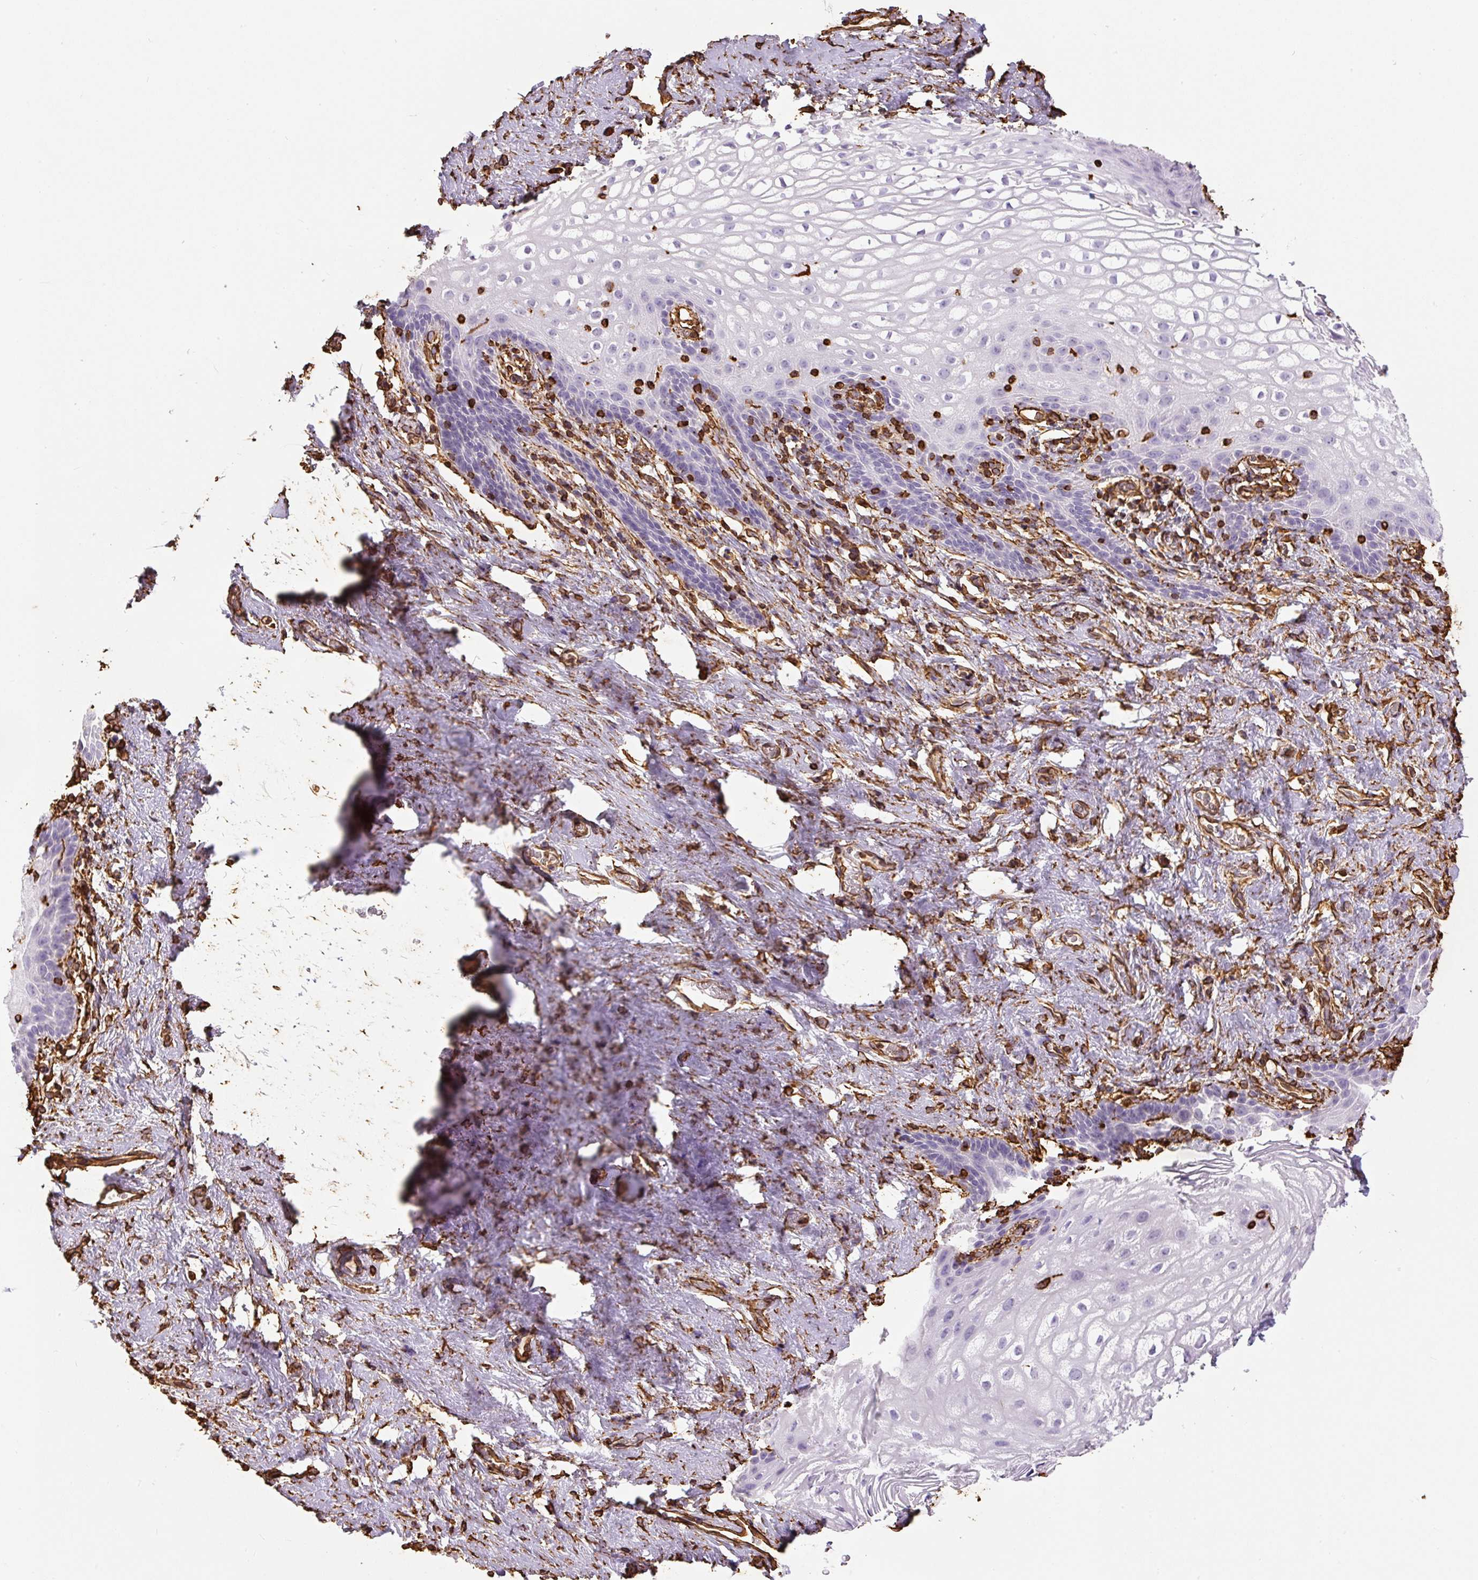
{"staining": {"intensity": "negative", "quantity": "none", "location": "none"}, "tissue": "vagina", "cell_type": "Squamous epithelial cells", "image_type": "normal", "snomed": [{"axis": "morphology", "description": "Normal tissue, NOS"}, {"axis": "topography", "description": "Vagina"}, {"axis": "topography", "description": "Peripheral nerve tissue"}], "caption": "An immunohistochemistry image of benign vagina is shown. There is no staining in squamous epithelial cells of vagina.", "gene": "VIM", "patient": {"sex": "female", "age": 71}}